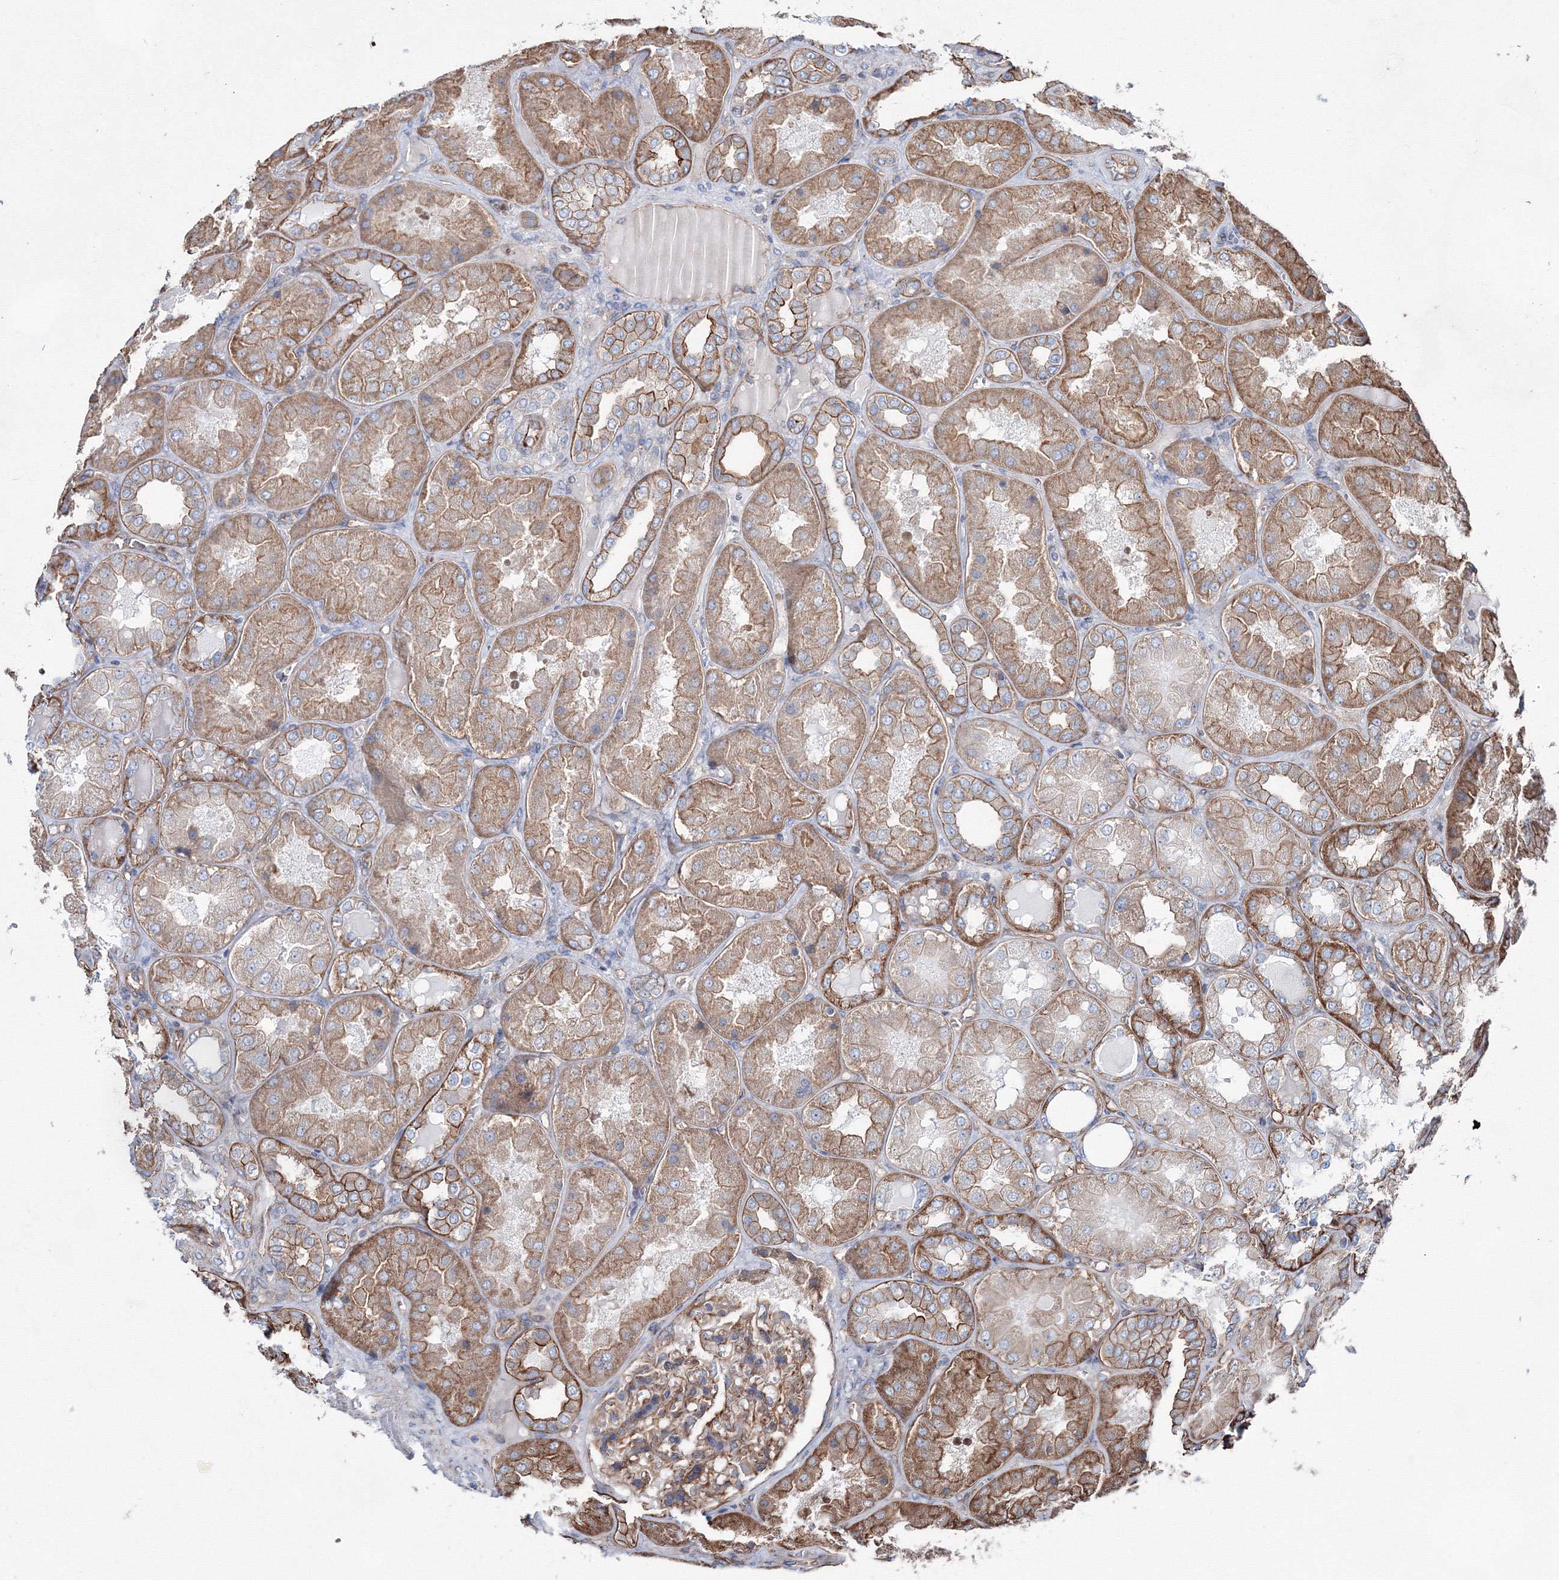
{"staining": {"intensity": "moderate", "quantity": ">75%", "location": "cytoplasmic/membranous"}, "tissue": "kidney", "cell_type": "Cells in glomeruli", "image_type": "normal", "snomed": [{"axis": "morphology", "description": "Normal tissue, NOS"}, {"axis": "topography", "description": "Kidney"}], "caption": "DAB (3,3'-diaminobenzidine) immunohistochemical staining of normal kidney demonstrates moderate cytoplasmic/membranous protein staining in approximately >75% of cells in glomeruli. Nuclei are stained in blue.", "gene": "ANKRD37", "patient": {"sex": "female", "age": 56}}